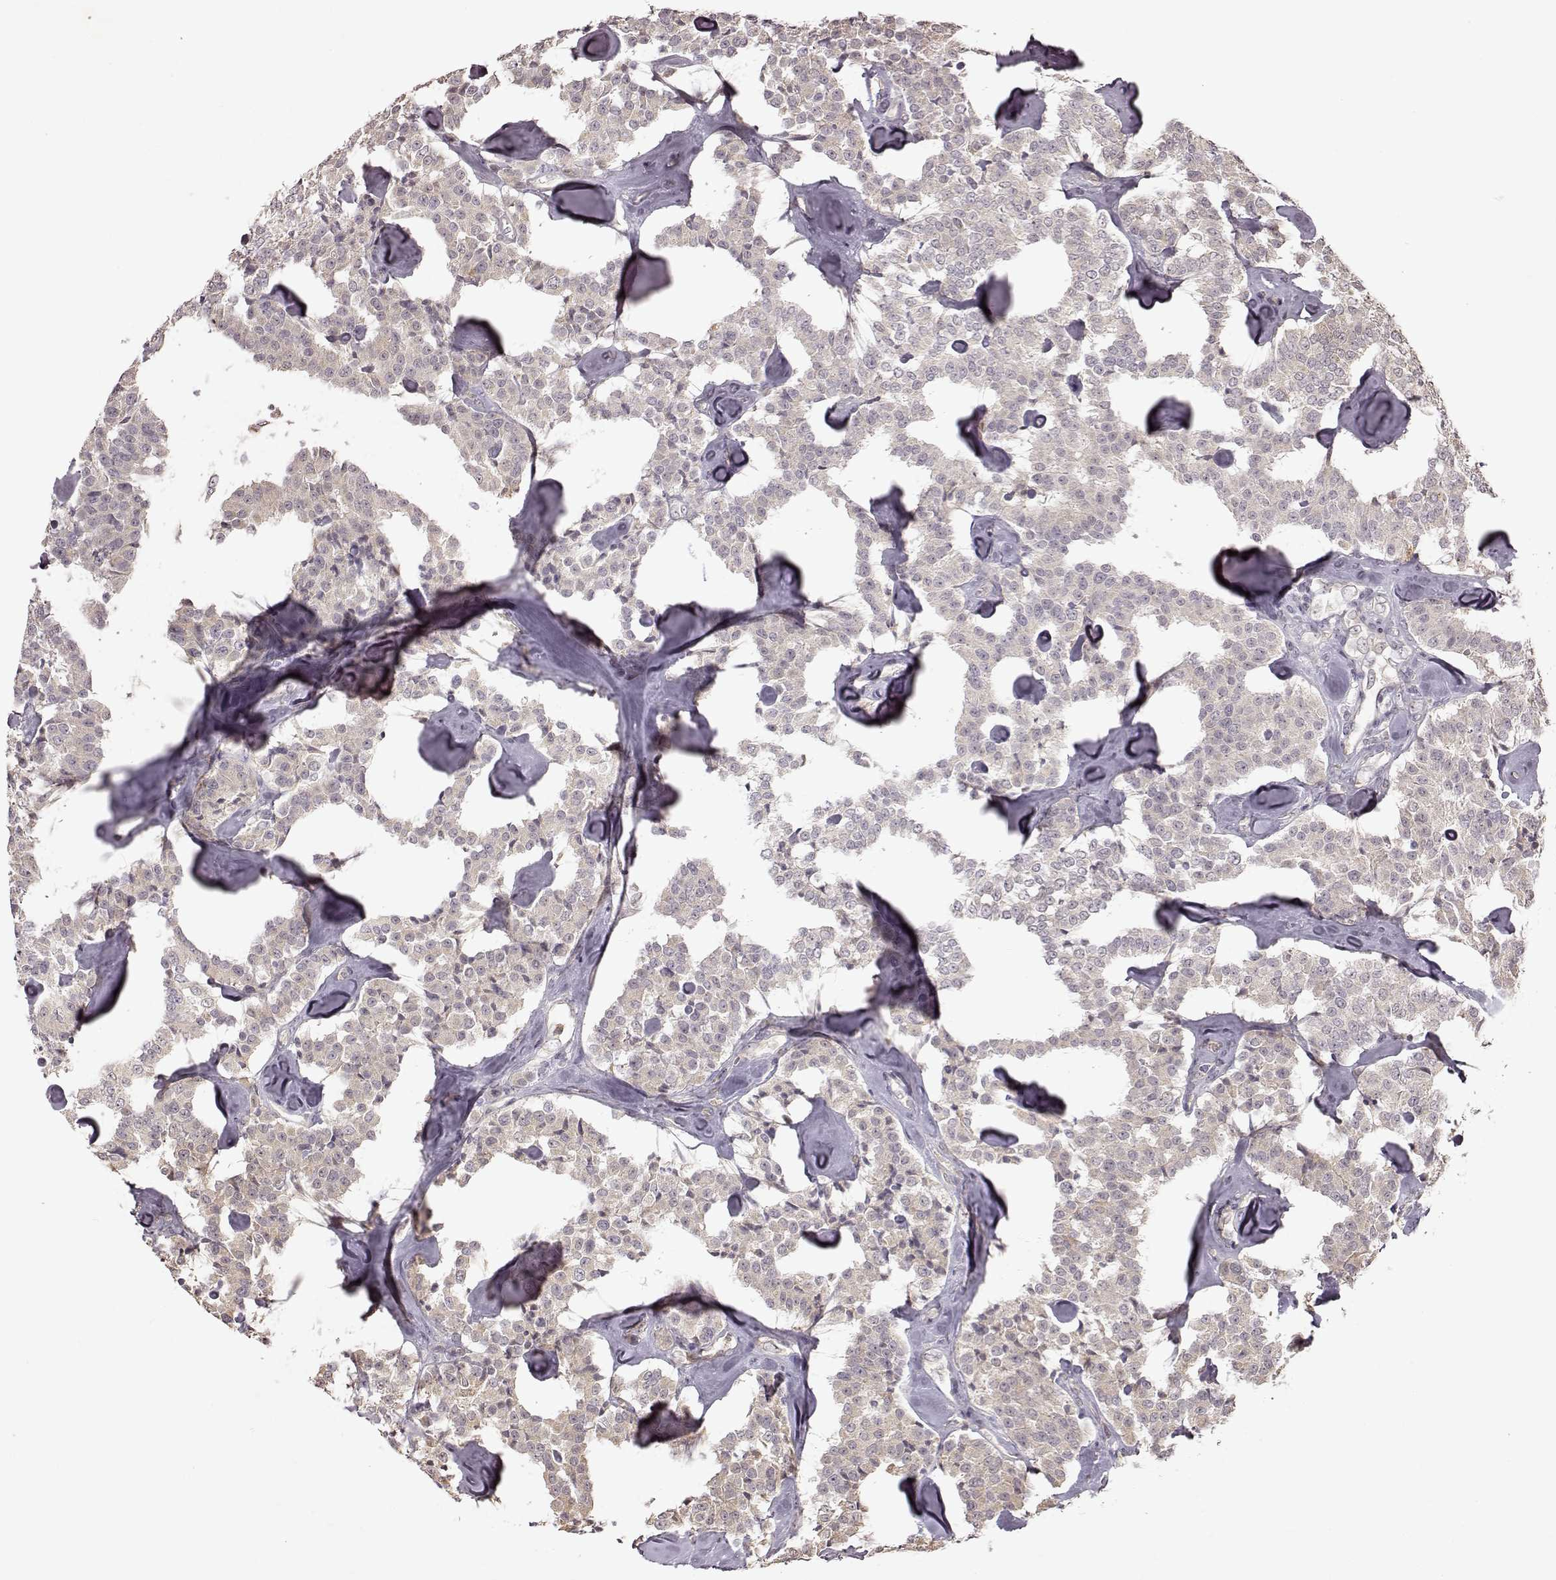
{"staining": {"intensity": "negative", "quantity": "none", "location": "none"}, "tissue": "carcinoid", "cell_type": "Tumor cells", "image_type": "cancer", "snomed": [{"axis": "morphology", "description": "Carcinoid, malignant, NOS"}, {"axis": "topography", "description": "Pancreas"}], "caption": "Immunohistochemical staining of human malignant carcinoid displays no significant expression in tumor cells.", "gene": "CRB1", "patient": {"sex": "male", "age": 41}}